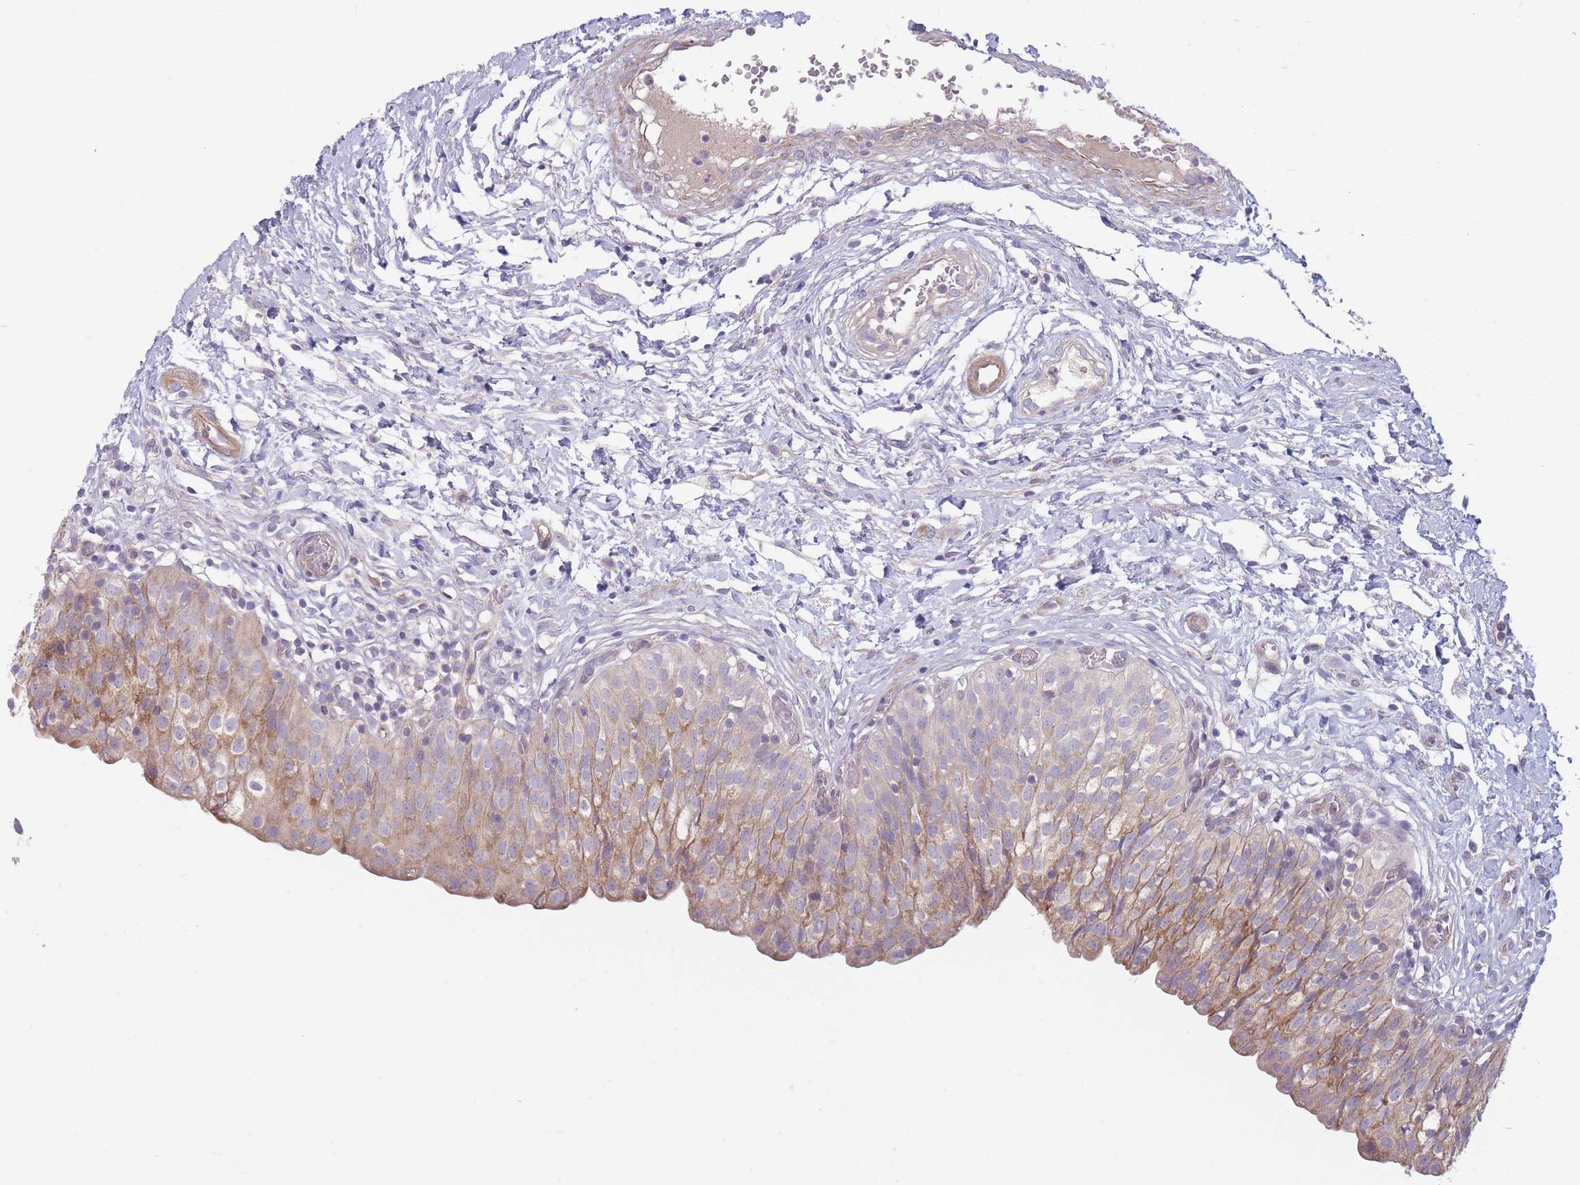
{"staining": {"intensity": "moderate", "quantity": "25%-75%", "location": "cytoplasmic/membranous"}, "tissue": "urinary bladder", "cell_type": "Urothelial cells", "image_type": "normal", "snomed": [{"axis": "morphology", "description": "Normal tissue, NOS"}, {"axis": "topography", "description": "Urinary bladder"}], "caption": "A photomicrograph of urinary bladder stained for a protein displays moderate cytoplasmic/membranous brown staining in urothelial cells. The staining is performed using DAB brown chromogen to label protein expression. The nuclei are counter-stained blue using hematoxylin.", "gene": "PNPLA5", "patient": {"sex": "male", "age": 55}}